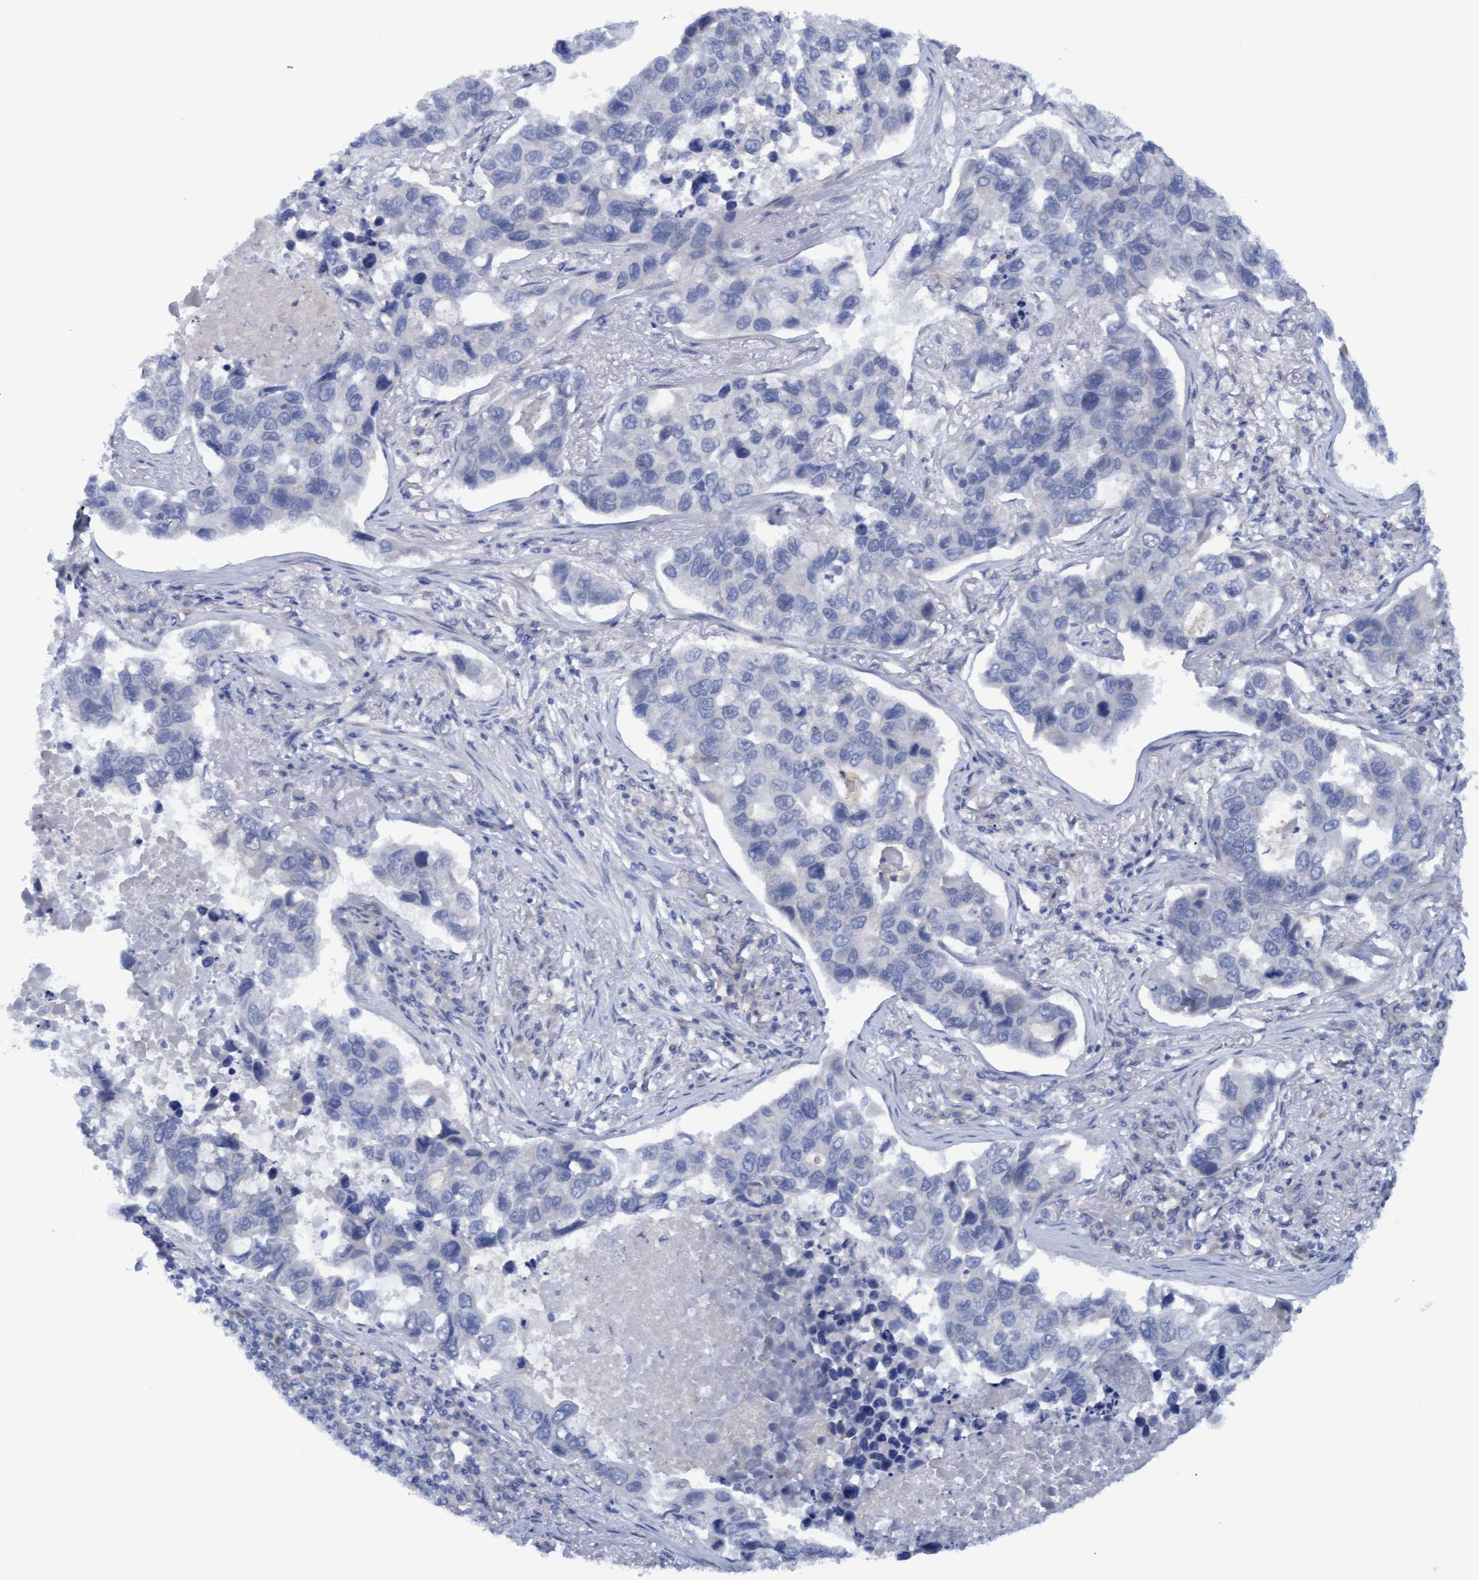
{"staining": {"intensity": "negative", "quantity": "none", "location": "none"}, "tissue": "lung cancer", "cell_type": "Tumor cells", "image_type": "cancer", "snomed": [{"axis": "morphology", "description": "Adenocarcinoma, NOS"}, {"axis": "topography", "description": "Lung"}], "caption": "A high-resolution photomicrograph shows immunohistochemistry staining of adenocarcinoma (lung), which exhibits no significant expression in tumor cells.", "gene": "STXBP1", "patient": {"sex": "male", "age": 64}}